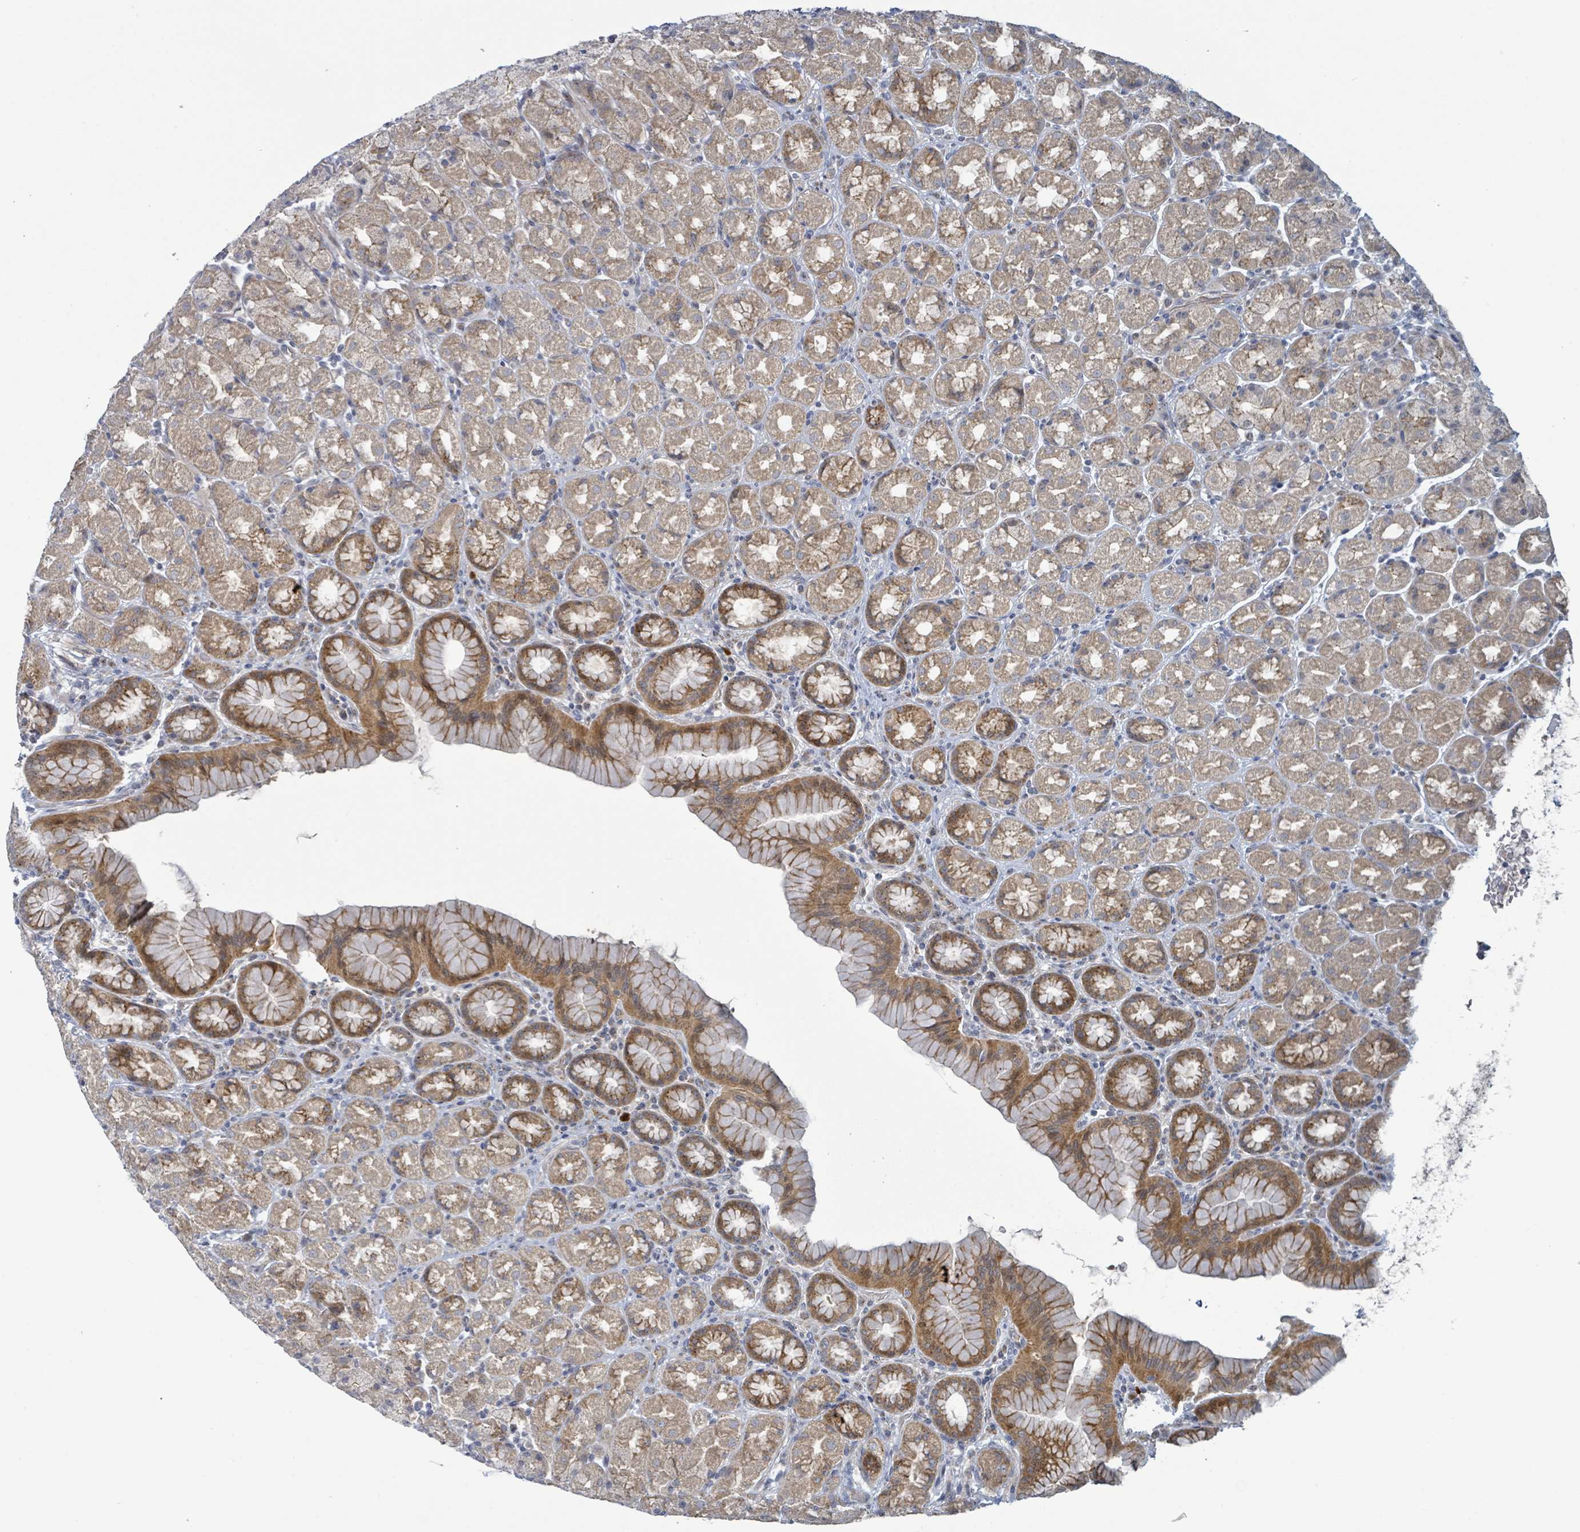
{"staining": {"intensity": "moderate", "quantity": ">75%", "location": "cytoplasmic/membranous"}, "tissue": "stomach", "cell_type": "Glandular cells", "image_type": "normal", "snomed": [{"axis": "morphology", "description": "Normal tissue, NOS"}, {"axis": "topography", "description": "Stomach, upper"}, {"axis": "topography", "description": "Stomach"}], "caption": "Stomach stained with immunohistochemistry (IHC) displays moderate cytoplasmic/membranous staining in about >75% of glandular cells.", "gene": "COL5A3", "patient": {"sex": "male", "age": 68}}